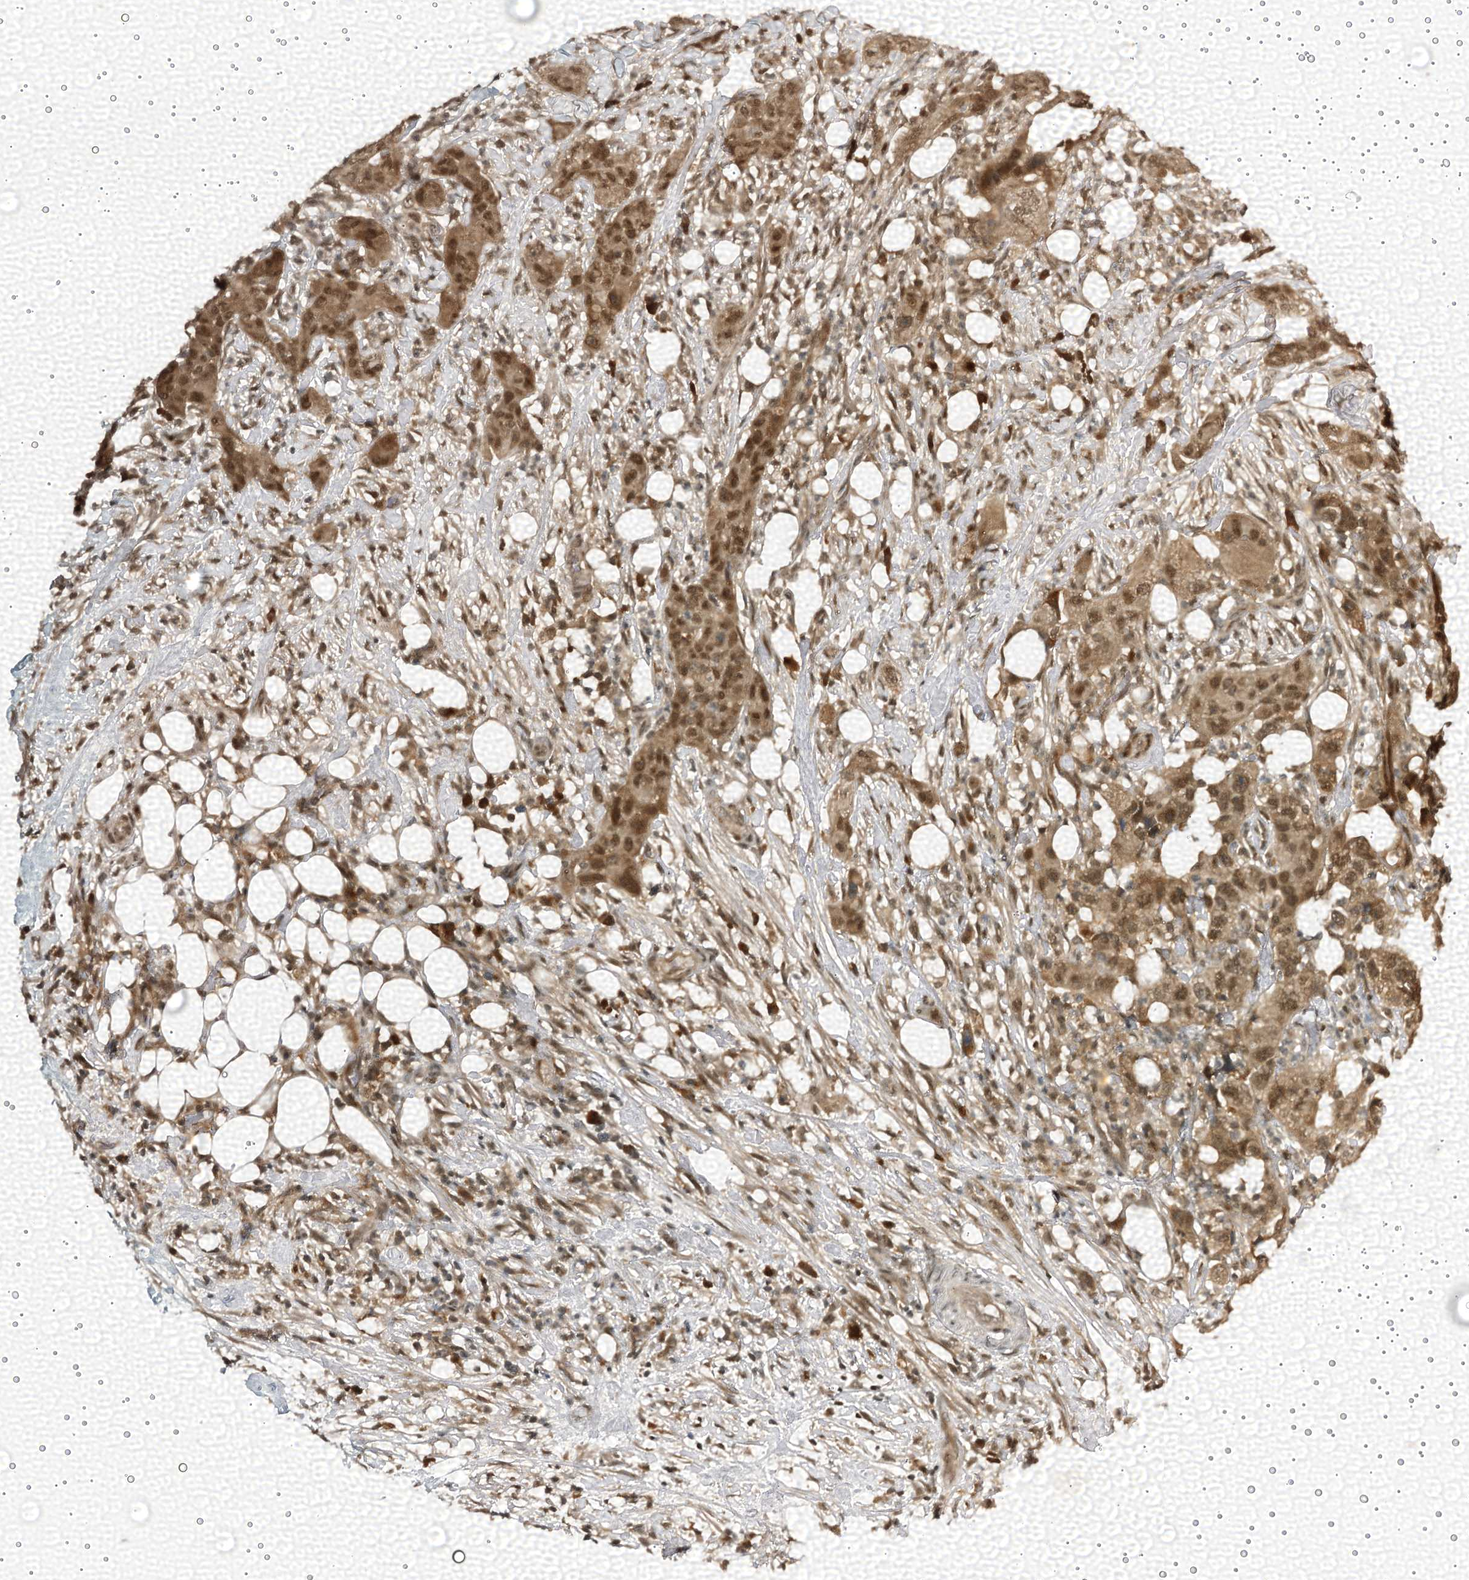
{"staining": {"intensity": "moderate", "quantity": ">75%", "location": "nuclear"}, "tissue": "pancreatic cancer", "cell_type": "Tumor cells", "image_type": "cancer", "snomed": [{"axis": "morphology", "description": "Adenocarcinoma, NOS"}, {"axis": "topography", "description": "Pancreas"}], "caption": "The histopathology image reveals a brown stain indicating the presence of a protein in the nuclear of tumor cells in adenocarcinoma (pancreatic).", "gene": "TRAPPC4", "patient": {"sex": "female", "age": 78}}